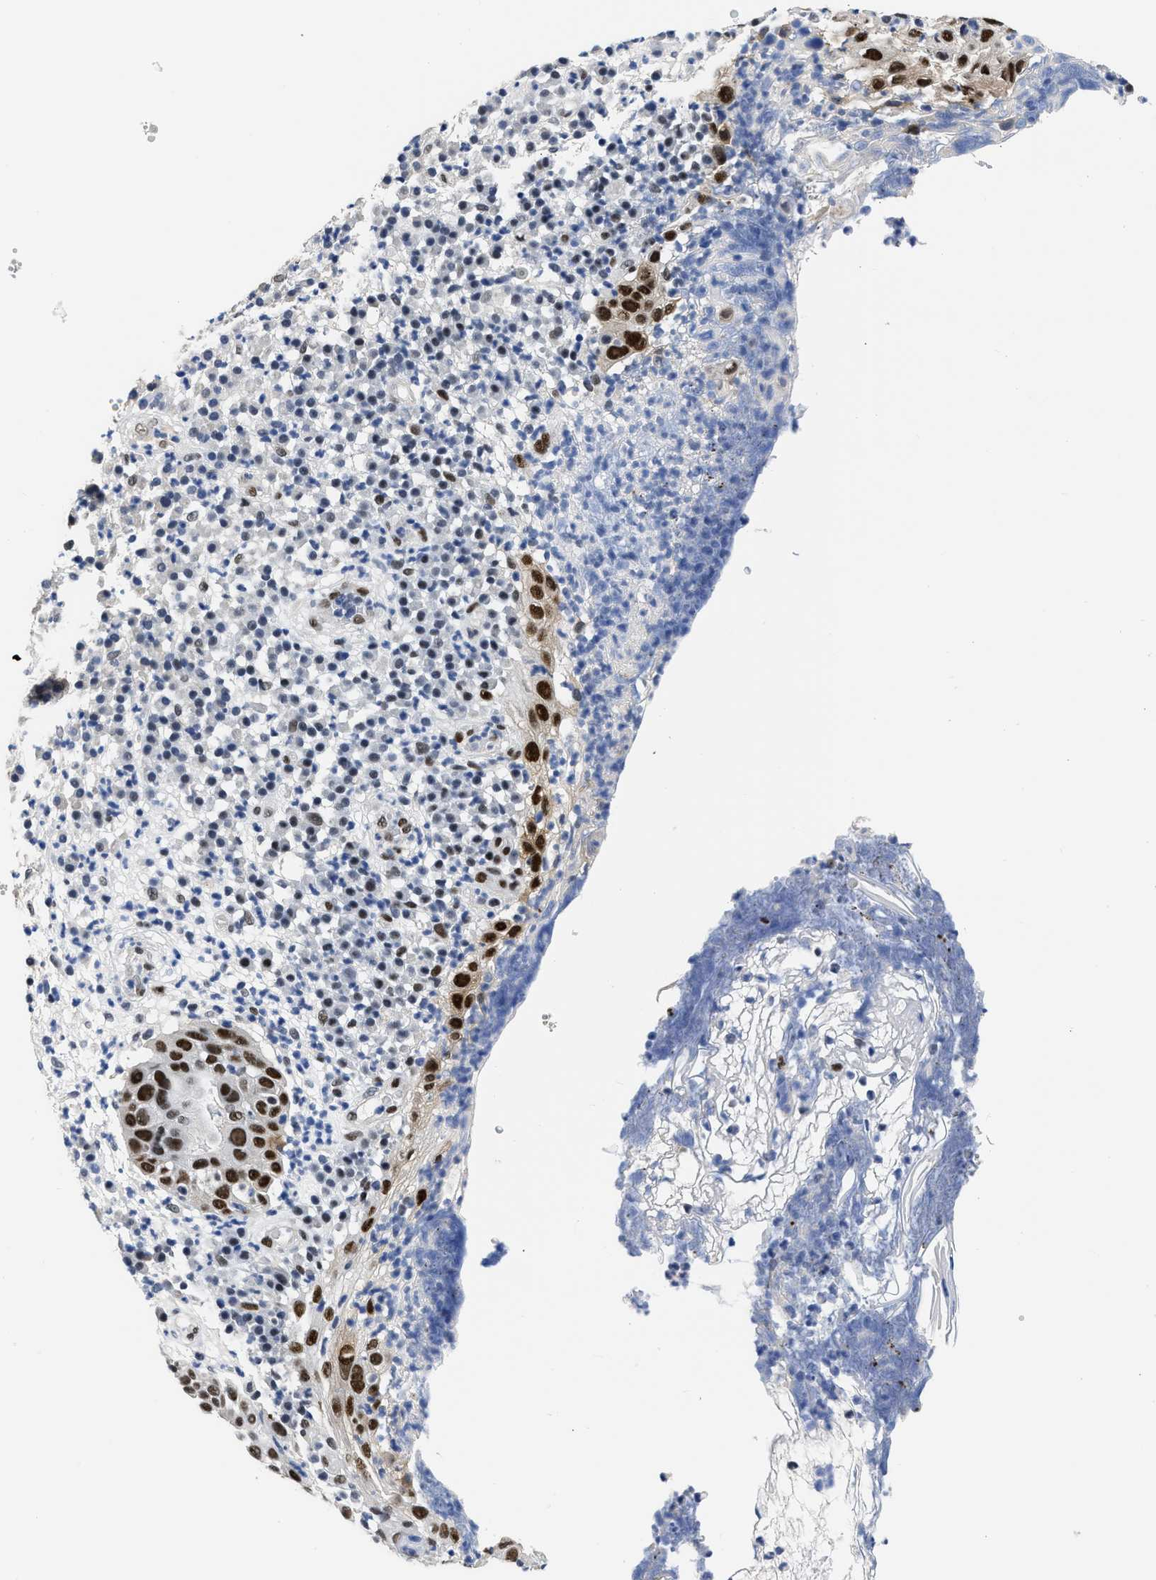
{"staining": {"intensity": "strong", "quantity": ">75%", "location": "nuclear"}, "tissue": "skin cancer", "cell_type": "Tumor cells", "image_type": "cancer", "snomed": [{"axis": "morphology", "description": "Squamous cell carcinoma in situ, NOS"}, {"axis": "morphology", "description": "Squamous cell carcinoma, NOS"}, {"axis": "topography", "description": "Skin"}], "caption": "About >75% of tumor cells in skin cancer (squamous cell carcinoma in situ) display strong nuclear protein expression as visualized by brown immunohistochemical staining.", "gene": "XPO5", "patient": {"sex": "male", "age": 93}}